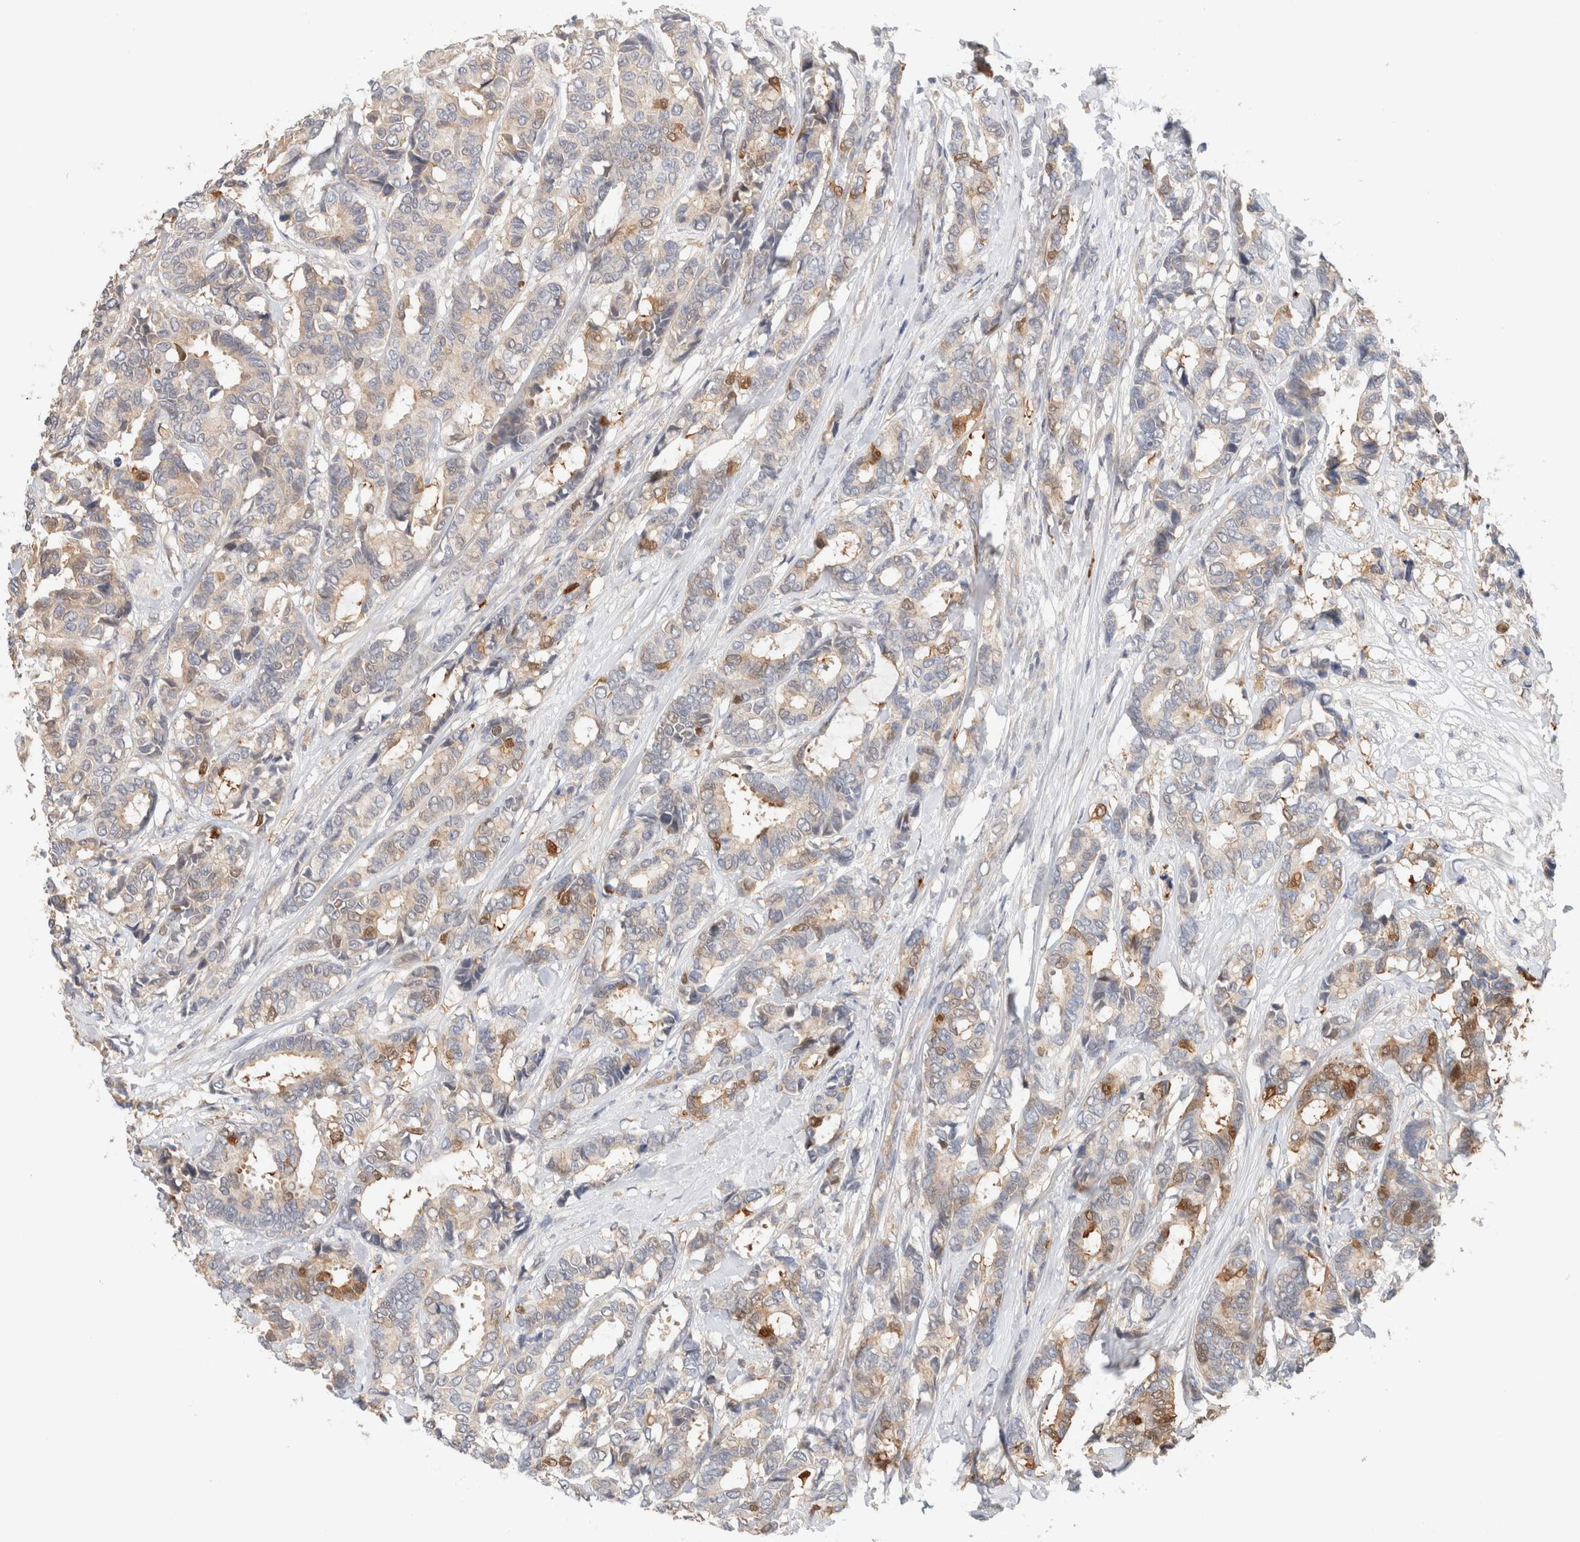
{"staining": {"intensity": "moderate", "quantity": "<25%", "location": "cytoplasmic/membranous,nuclear"}, "tissue": "breast cancer", "cell_type": "Tumor cells", "image_type": "cancer", "snomed": [{"axis": "morphology", "description": "Duct carcinoma"}, {"axis": "topography", "description": "Breast"}], "caption": "Breast cancer (infiltrating ductal carcinoma) stained with DAB immunohistochemistry (IHC) reveals low levels of moderate cytoplasmic/membranous and nuclear expression in approximately <25% of tumor cells.", "gene": "CA13", "patient": {"sex": "female", "age": 87}}